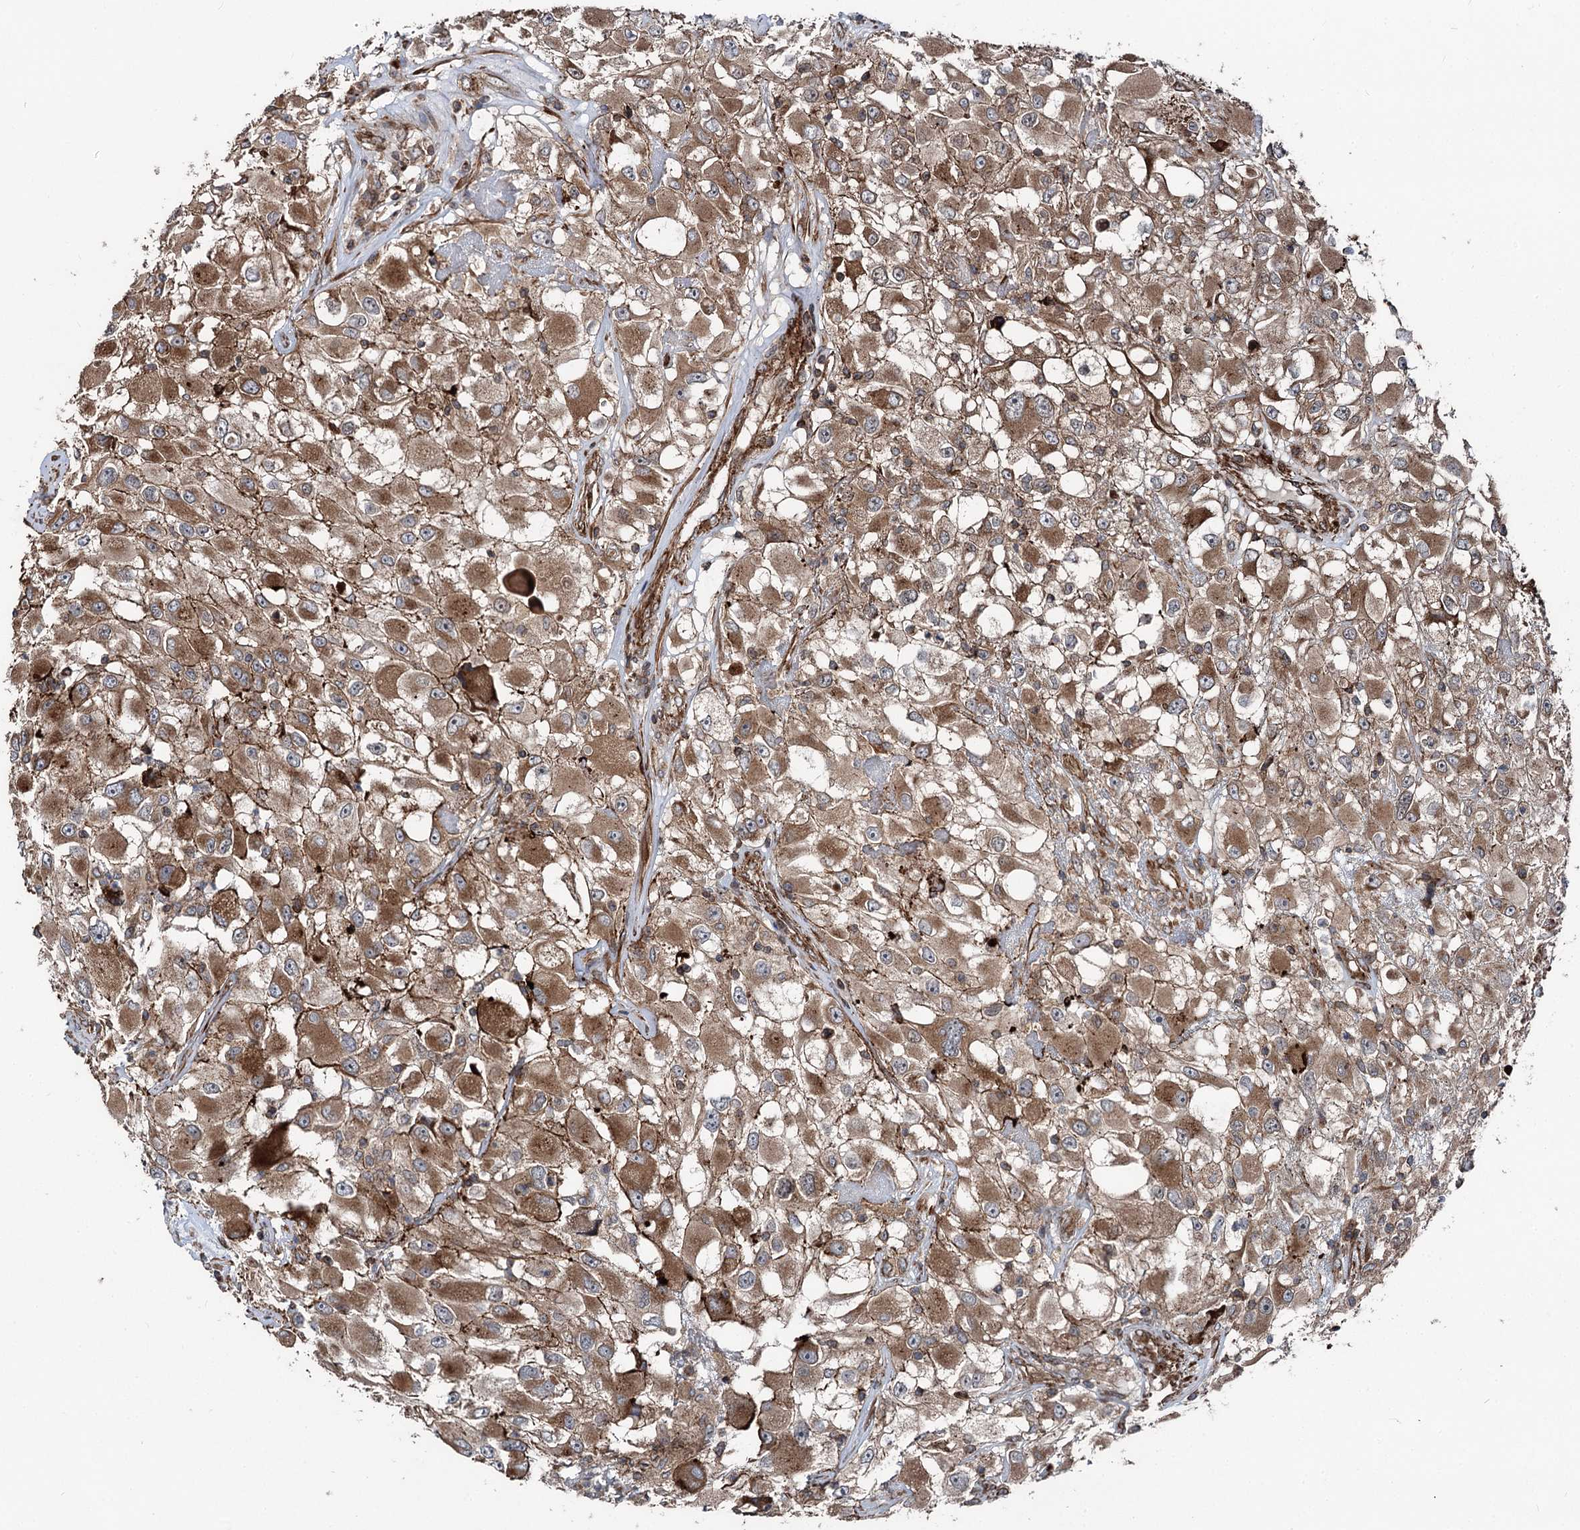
{"staining": {"intensity": "moderate", "quantity": ">75%", "location": "cytoplasmic/membranous"}, "tissue": "renal cancer", "cell_type": "Tumor cells", "image_type": "cancer", "snomed": [{"axis": "morphology", "description": "Adenocarcinoma, NOS"}, {"axis": "topography", "description": "Kidney"}], "caption": "DAB immunohistochemical staining of human renal adenocarcinoma displays moderate cytoplasmic/membranous protein positivity in approximately >75% of tumor cells. Using DAB (3,3'-diaminobenzidine) (brown) and hematoxylin (blue) stains, captured at high magnification using brightfield microscopy.", "gene": "ITFG2", "patient": {"sex": "female", "age": 52}}